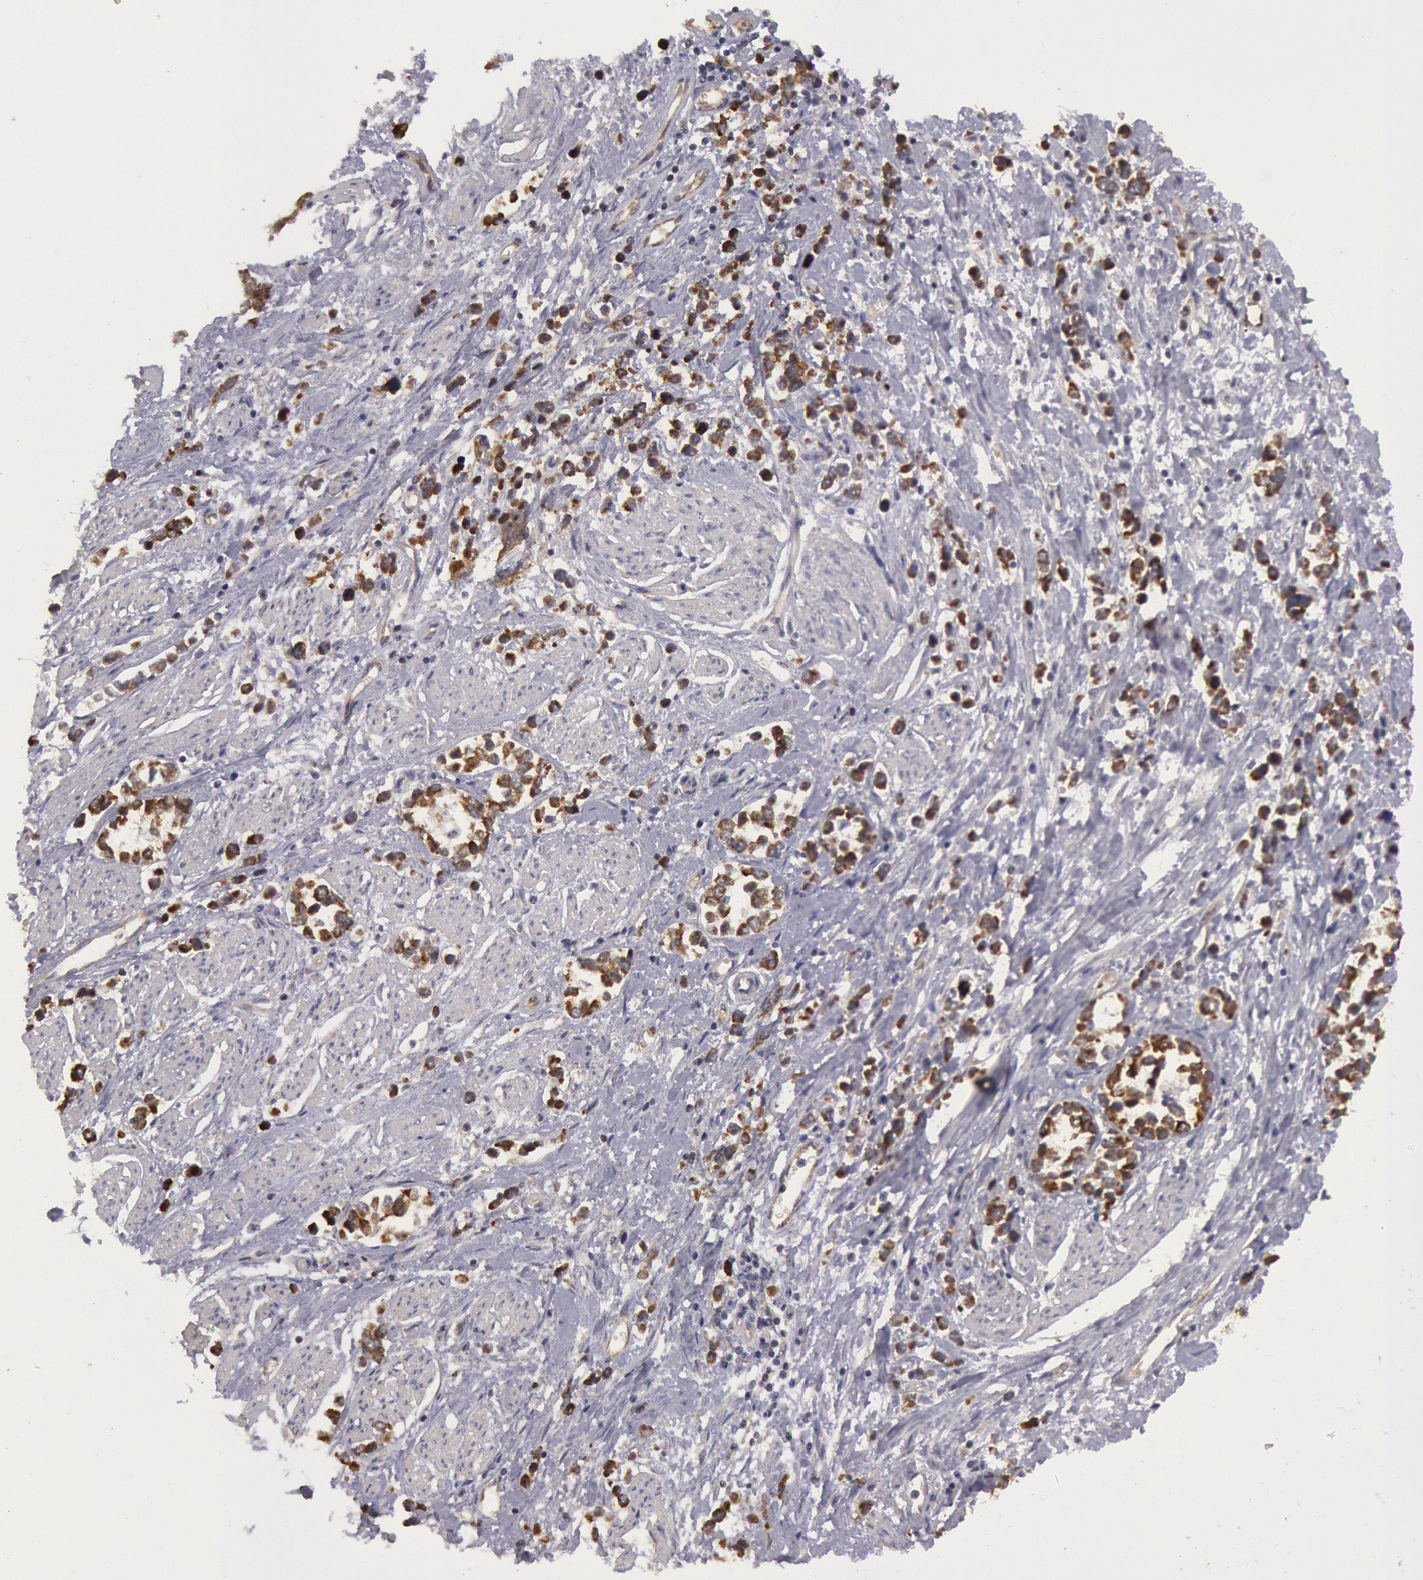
{"staining": {"intensity": "moderate", "quantity": "25%-75%", "location": "cytoplasmic/membranous"}, "tissue": "stomach cancer", "cell_type": "Tumor cells", "image_type": "cancer", "snomed": [{"axis": "morphology", "description": "Adenocarcinoma, NOS"}, {"axis": "topography", "description": "Stomach, upper"}], "caption": "The image demonstrates a brown stain indicating the presence of a protein in the cytoplasmic/membranous of tumor cells in stomach cancer (adenocarcinoma).", "gene": "MPST", "patient": {"sex": "male", "age": 76}}